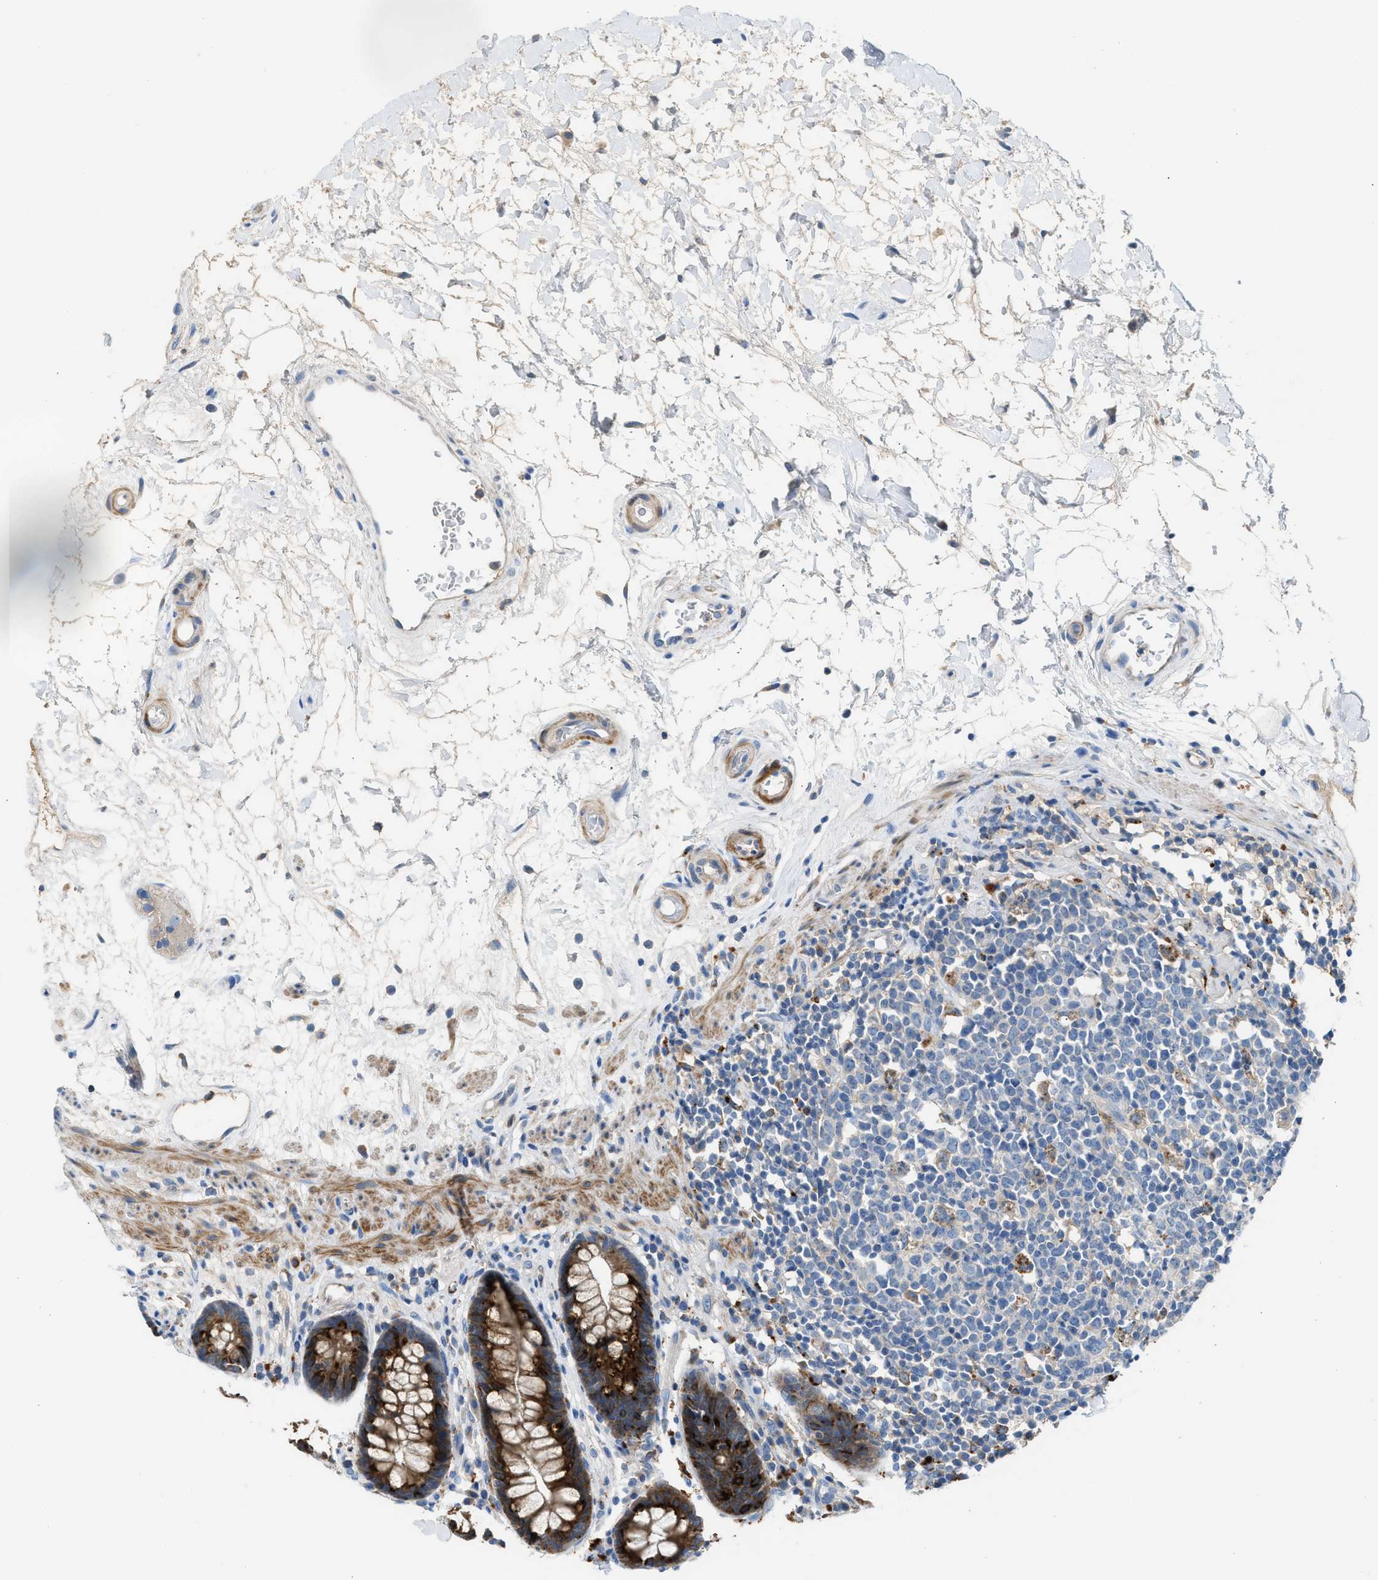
{"staining": {"intensity": "strong", "quantity": ">75%", "location": "cytoplasmic/membranous"}, "tissue": "rectum", "cell_type": "Glandular cells", "image_type": "normal", "snomed": [{"axis": "morphology", "description": "Normal tissue, NOS"}, {"axis": "topography", "description": "Rectum"}], "caption": "About >75% of glandular cells in normal human rectum demonstrate strong cytoplasmic/membranous protein positivity as visualized by brown immunohistochemical staining.", "gene": "AOAH", "patient": {"sex": "male", "age": 64}}